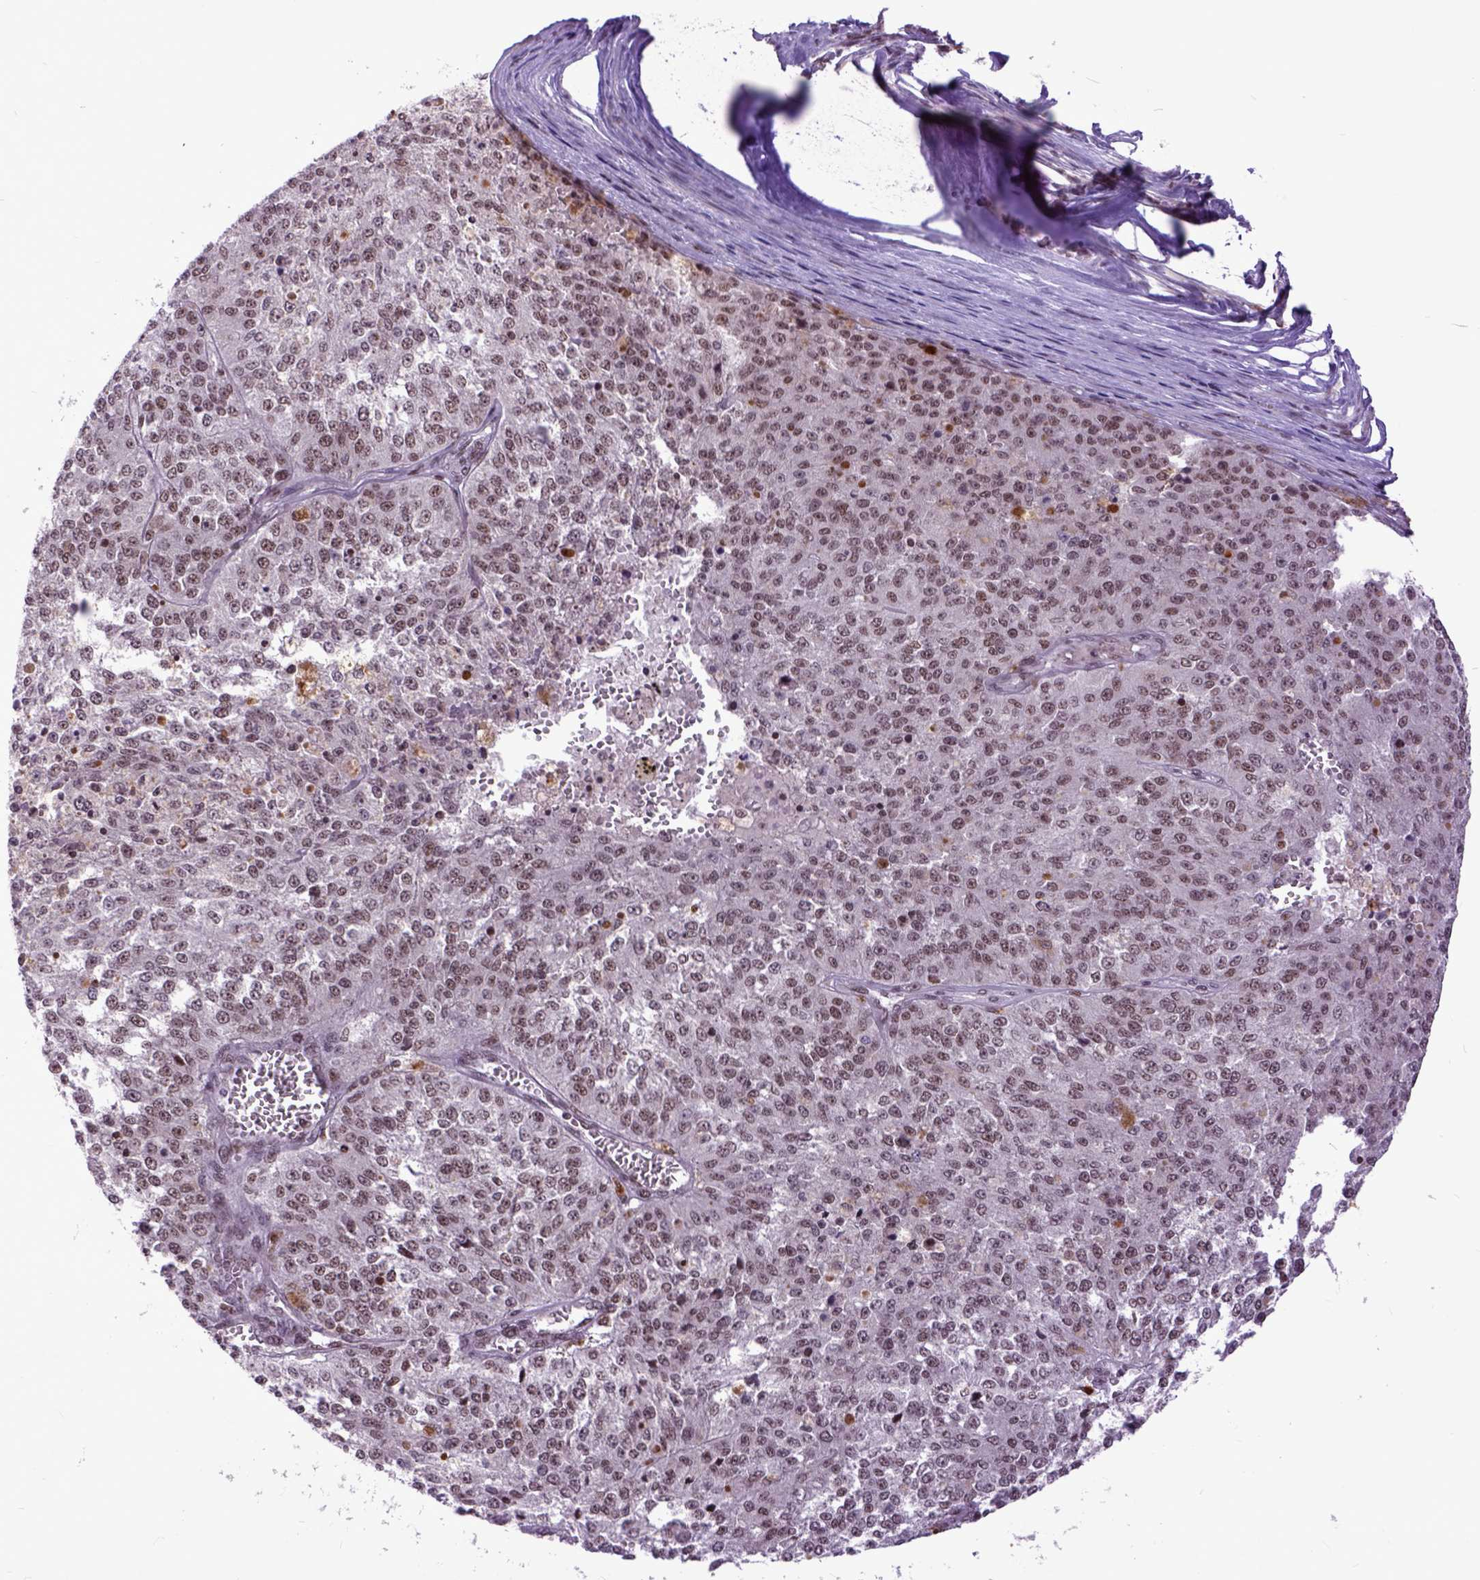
{"staining": {"intensity": "weak", "quantity": ">75%", "location": "nuclear"}, "tissue": "melanoma", "cell_type": "Tumor cells", "image_type": "cancer", "snomed": [{"axis": "morphology", "description": "Malignant melanoma, Metastatic site"}, {"axis": "topography", "description": "Lymph node"}], "caption": "Malignant melanoma (metastatic site) stained for a protein exhibits weak nuclear positivity in tumor cells. The staining is performed using DAB brown chromogen to label protein expression. The nuclei are counter-stained blue using hematoxylin.", "gene": "RCC2", "patient": {"sex": "female", "age": 64}}